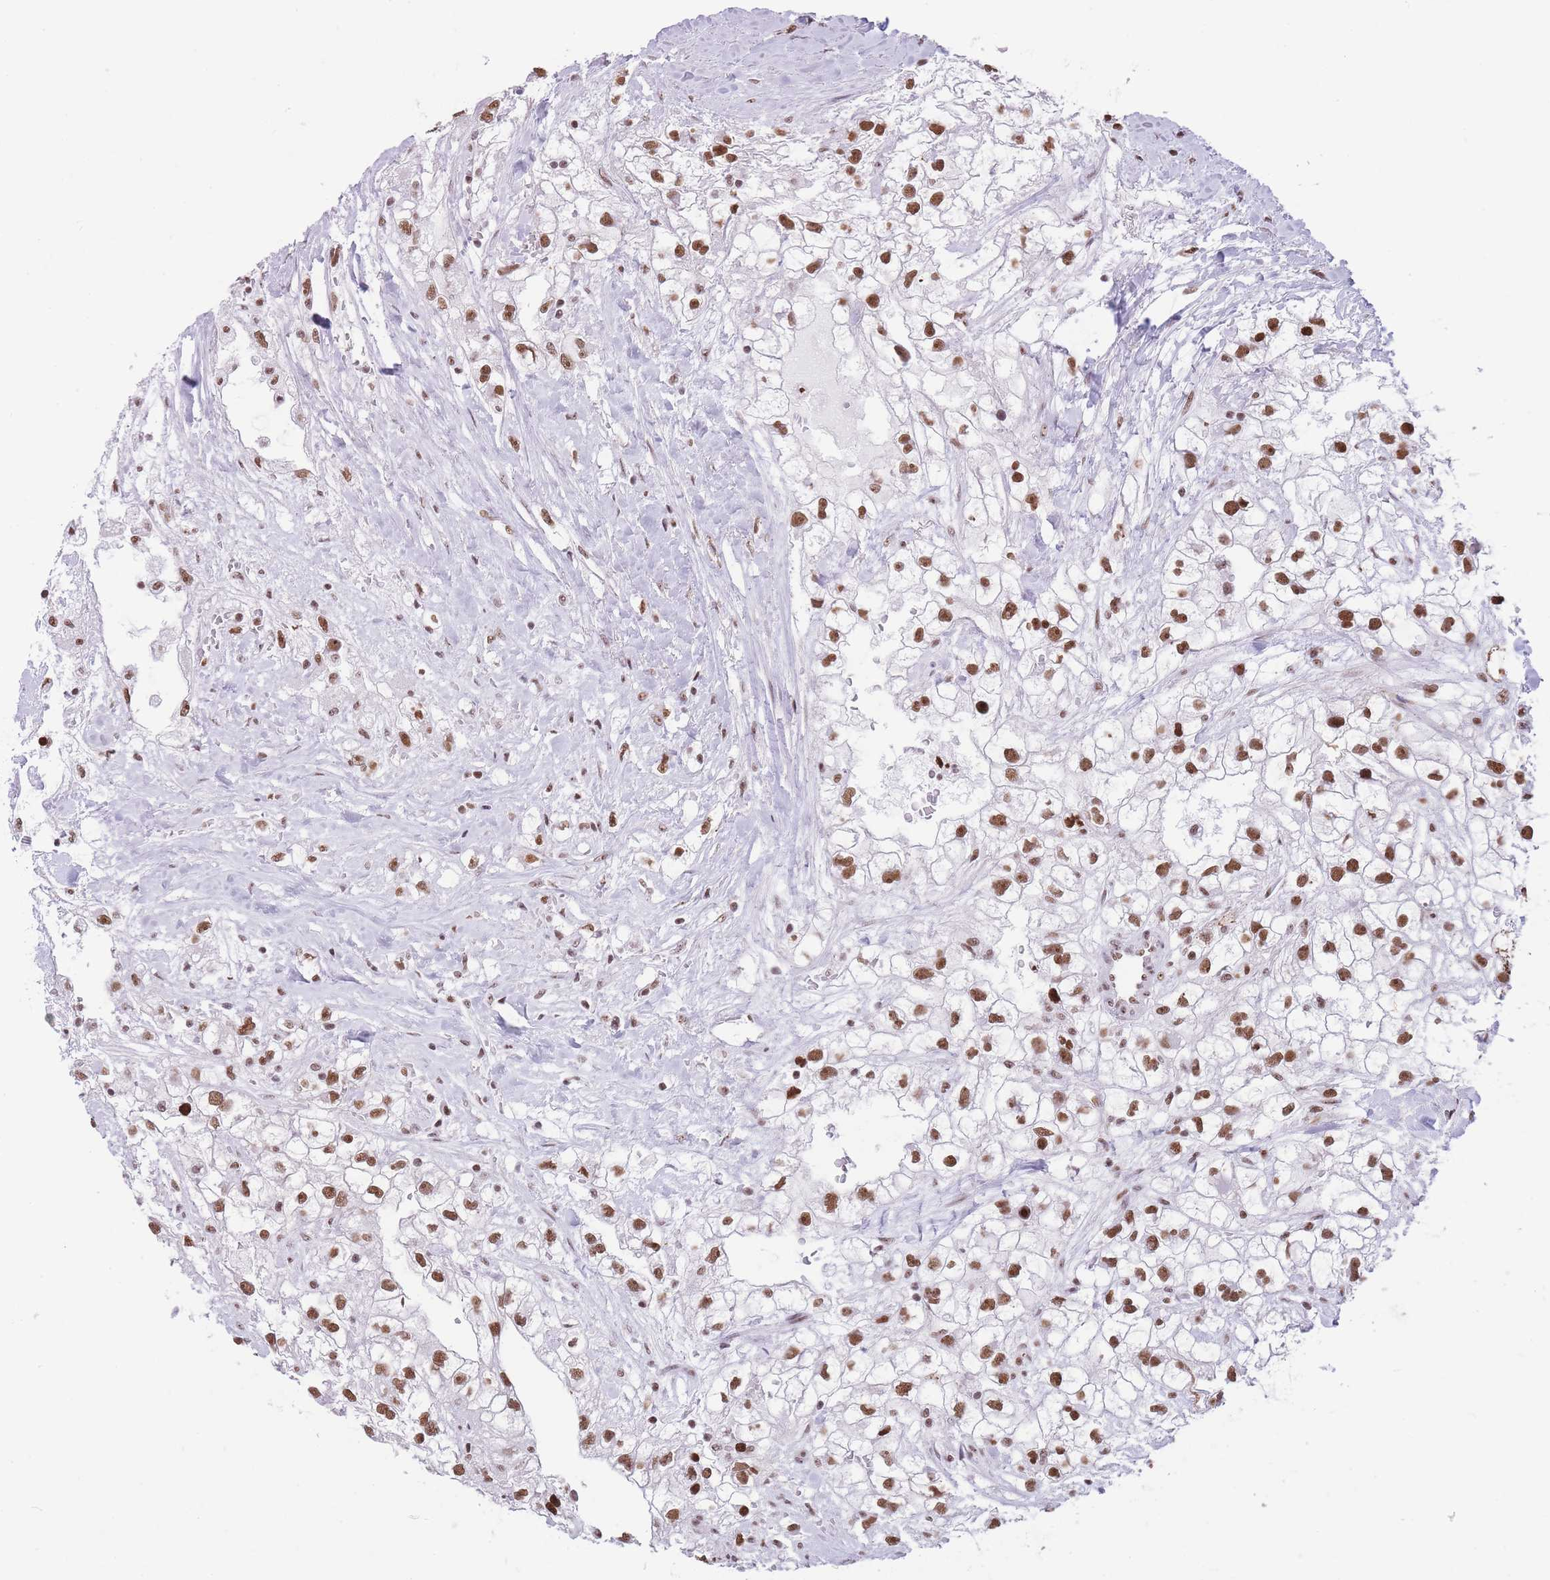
{"staining": {"intensity": "moderate", "quantity": ">75%", "location": "nuclear"}, "tissue": "renal cancer", "cell_type": "Tumor cells", "image_type": "cancer", "snomed": [{"axis": "morphology", "description": "Adenocarcinoma, NOS"}, {"axis": "topography", "description": "Kidney"}], "caption": "Renal cancer (adenocarcinoma) stained with a brown dye reveals moderate nuclear positive expression in about >75% of tumor cells.", "gene": "EVC2", "patient": {"sex": "male", "age": 59}}